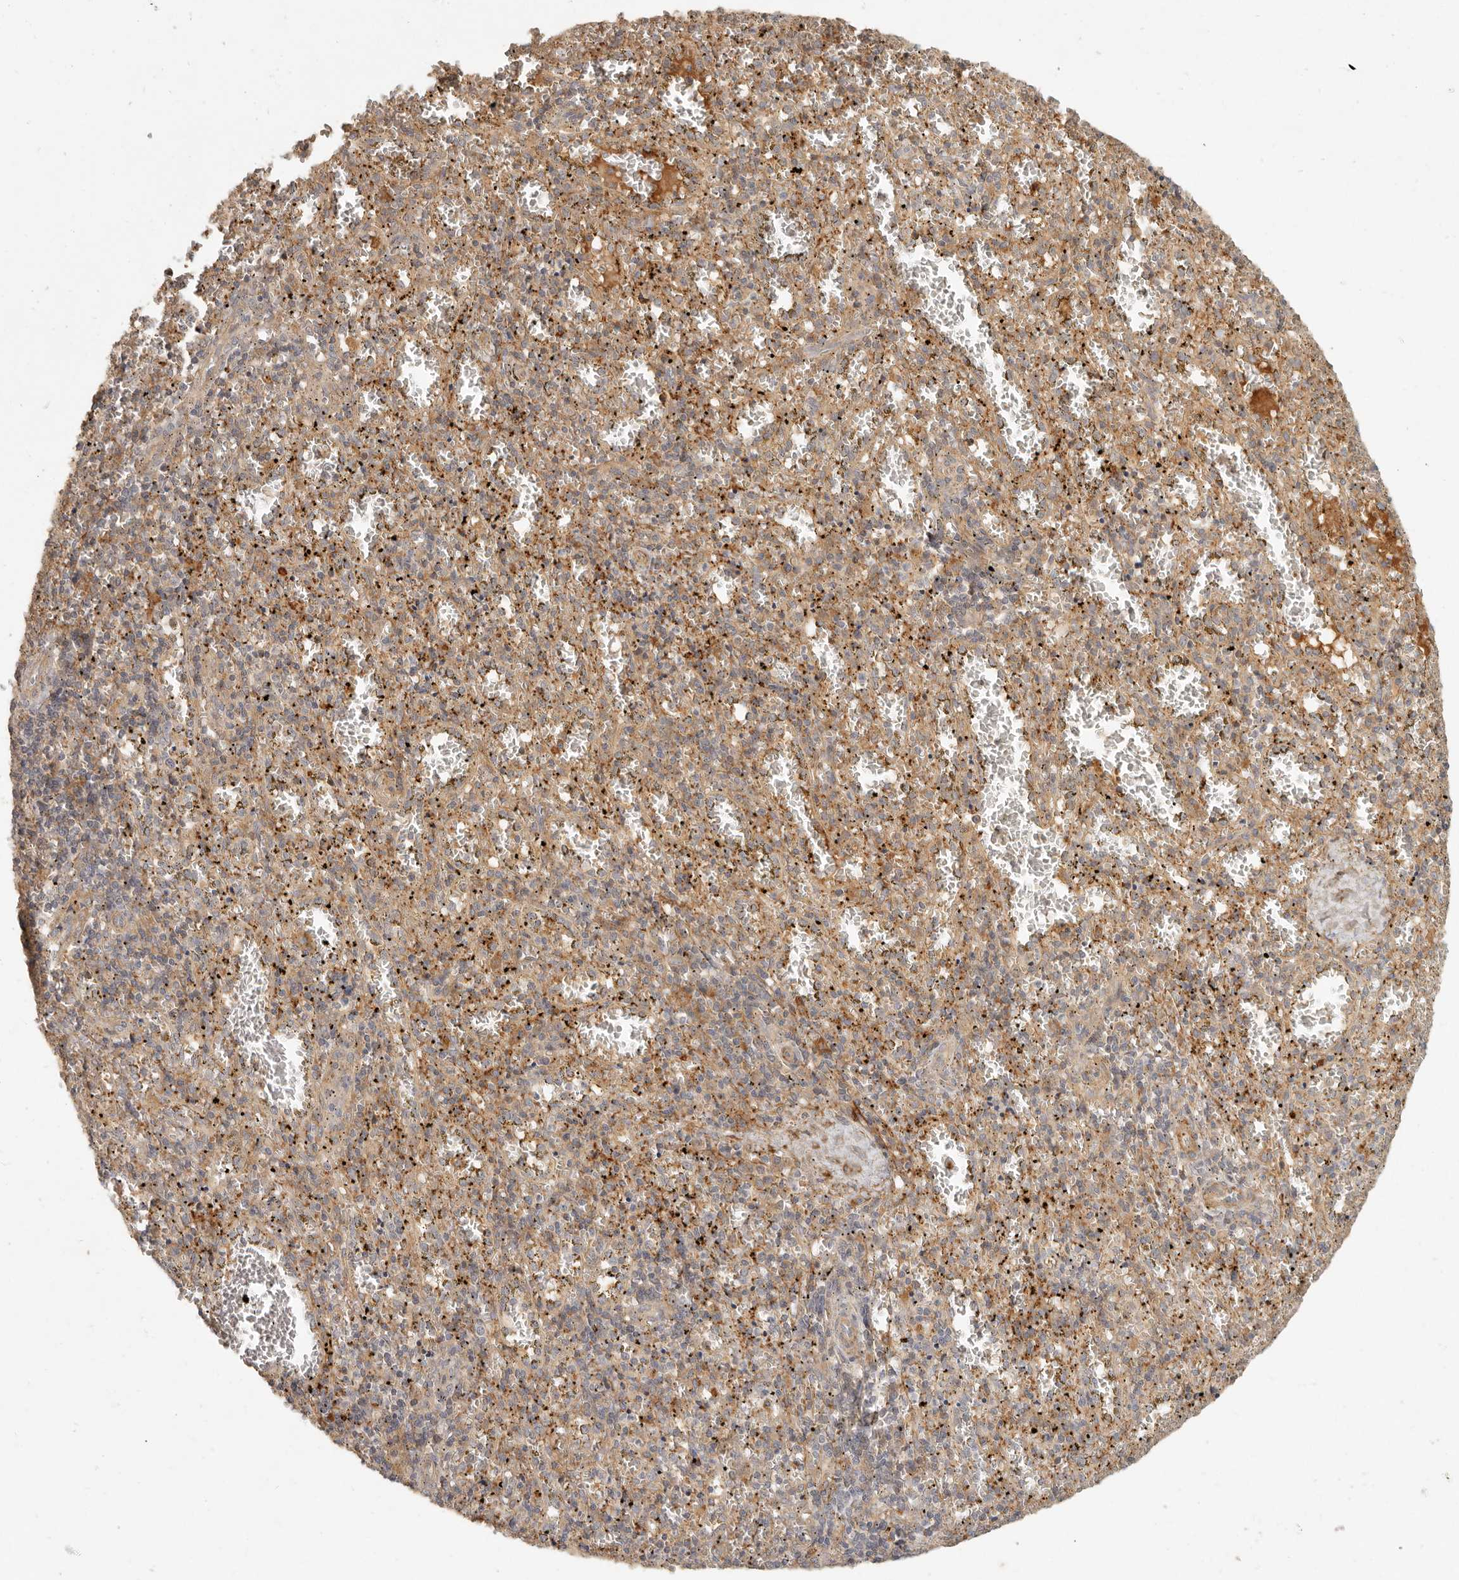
{"staining": {"intensity": "weak", "quantity": "25%-75%", "location": "cytoplasmic/membranous"}, "tissue": "spleen", "cell_type": "Cells in red pulp", "image_type": "normal", "snomed": [{"axis": "morphology", "description": "Normal tissue, NOS"}, {"axis": "topography", "description": "Spleen"}], "caption": "Unremarkable spleen was stained to show a protein in brown. There is low levels of weak cytoplasmic/membranous expression in about 25%-75% of cells in red pulp.", "gene": "VIPR1", "patient": {"sex": "male", "age": 11}}